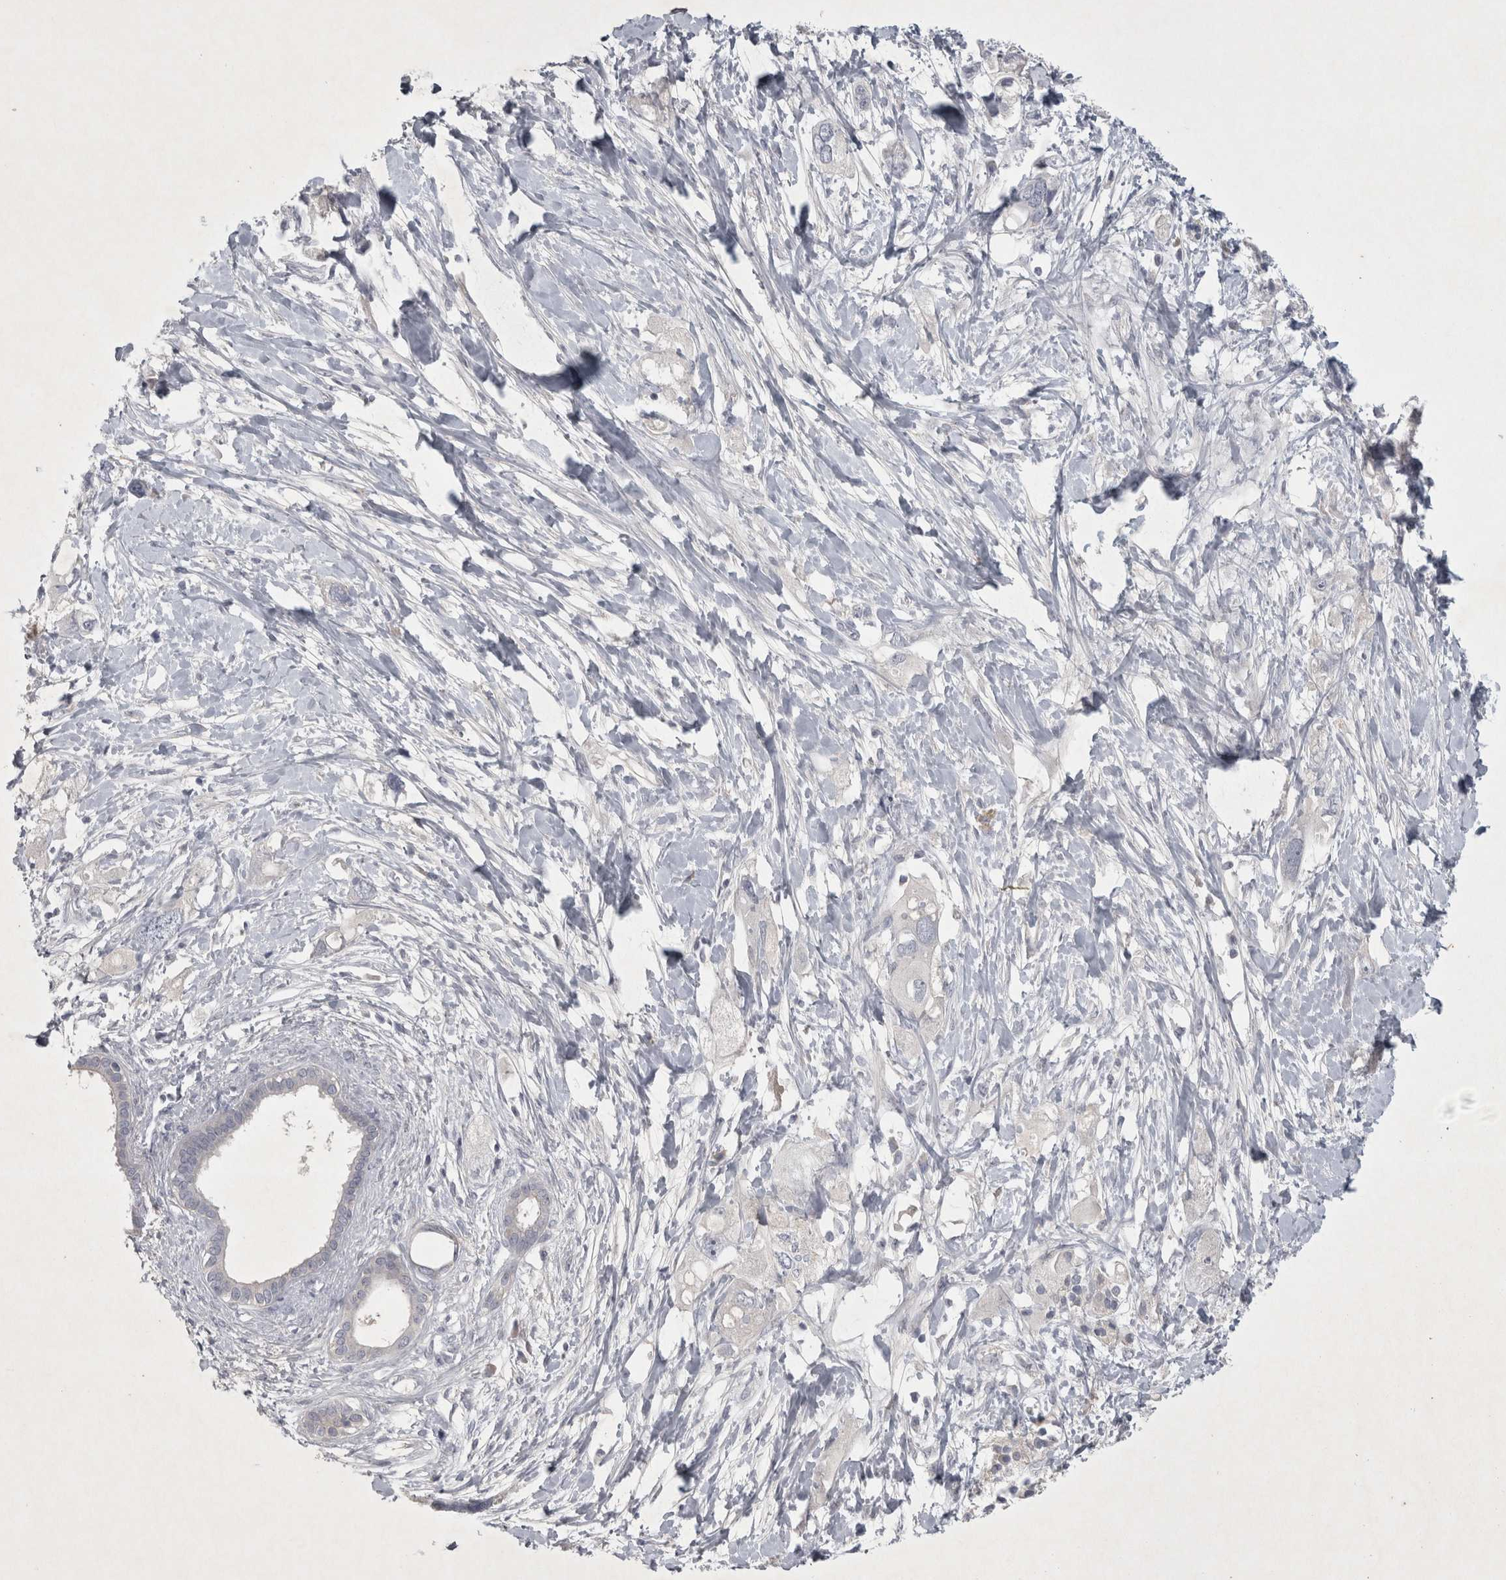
{"staining": {"intensity": "negative", "quantity": "none", "location": "none"}, "tissue": "pancreatic cancer", "cell_type": "Tumor cells", "image_type": "cancer", "snomed": [{"axis": "morphology", "description": "Adenocarcinoma, NOS"}, {"axis": "topography", "description": "Pancreas"}], "caption": "This is an immunohistochemistry histopathology image of adenocarcinoma (pancreatic). There is no staining in tumor cells.", "gene": "ENPP7", "patient": {"sex": "female", "age": 56}}